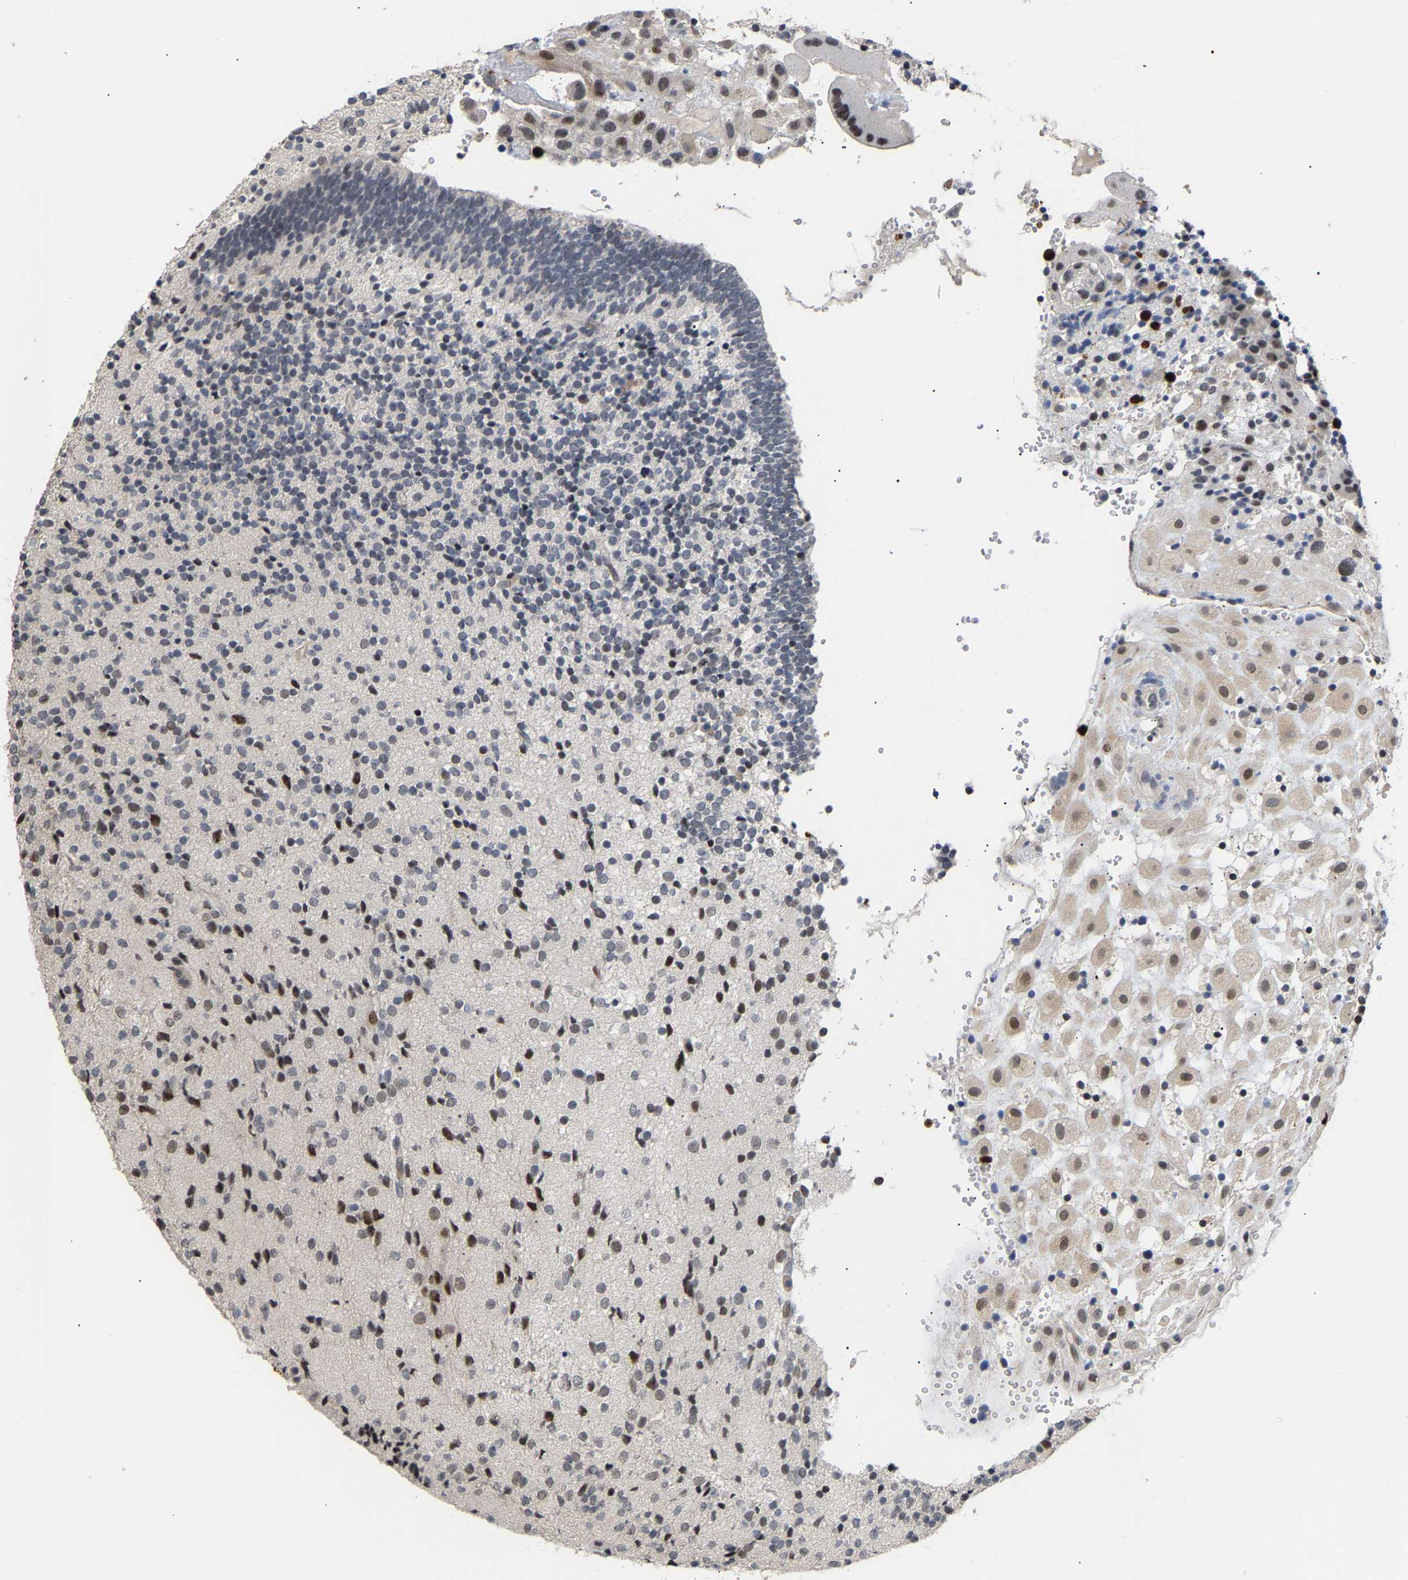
{"staining": {"intensity": "weak", "quantity": "25%-75%", "location": "cytoplasmic/membranous"}, "tissue": "placenta", "cell_type": "Decidual cells", "image_type": "normal", "snomed": [{"axis": "morphology", "description": "Normal tissue, NOS"}, {"axis": "topography", "description": "Placenta"}], "caption": "Immunohistochemistry of benign human placenta shows low levels of weak cytoplasmic/membranous expression in approximately 25%-75% of decidual cells.", "gene": "TDRD7", "patient": {"sex": "female", "age": 18}}